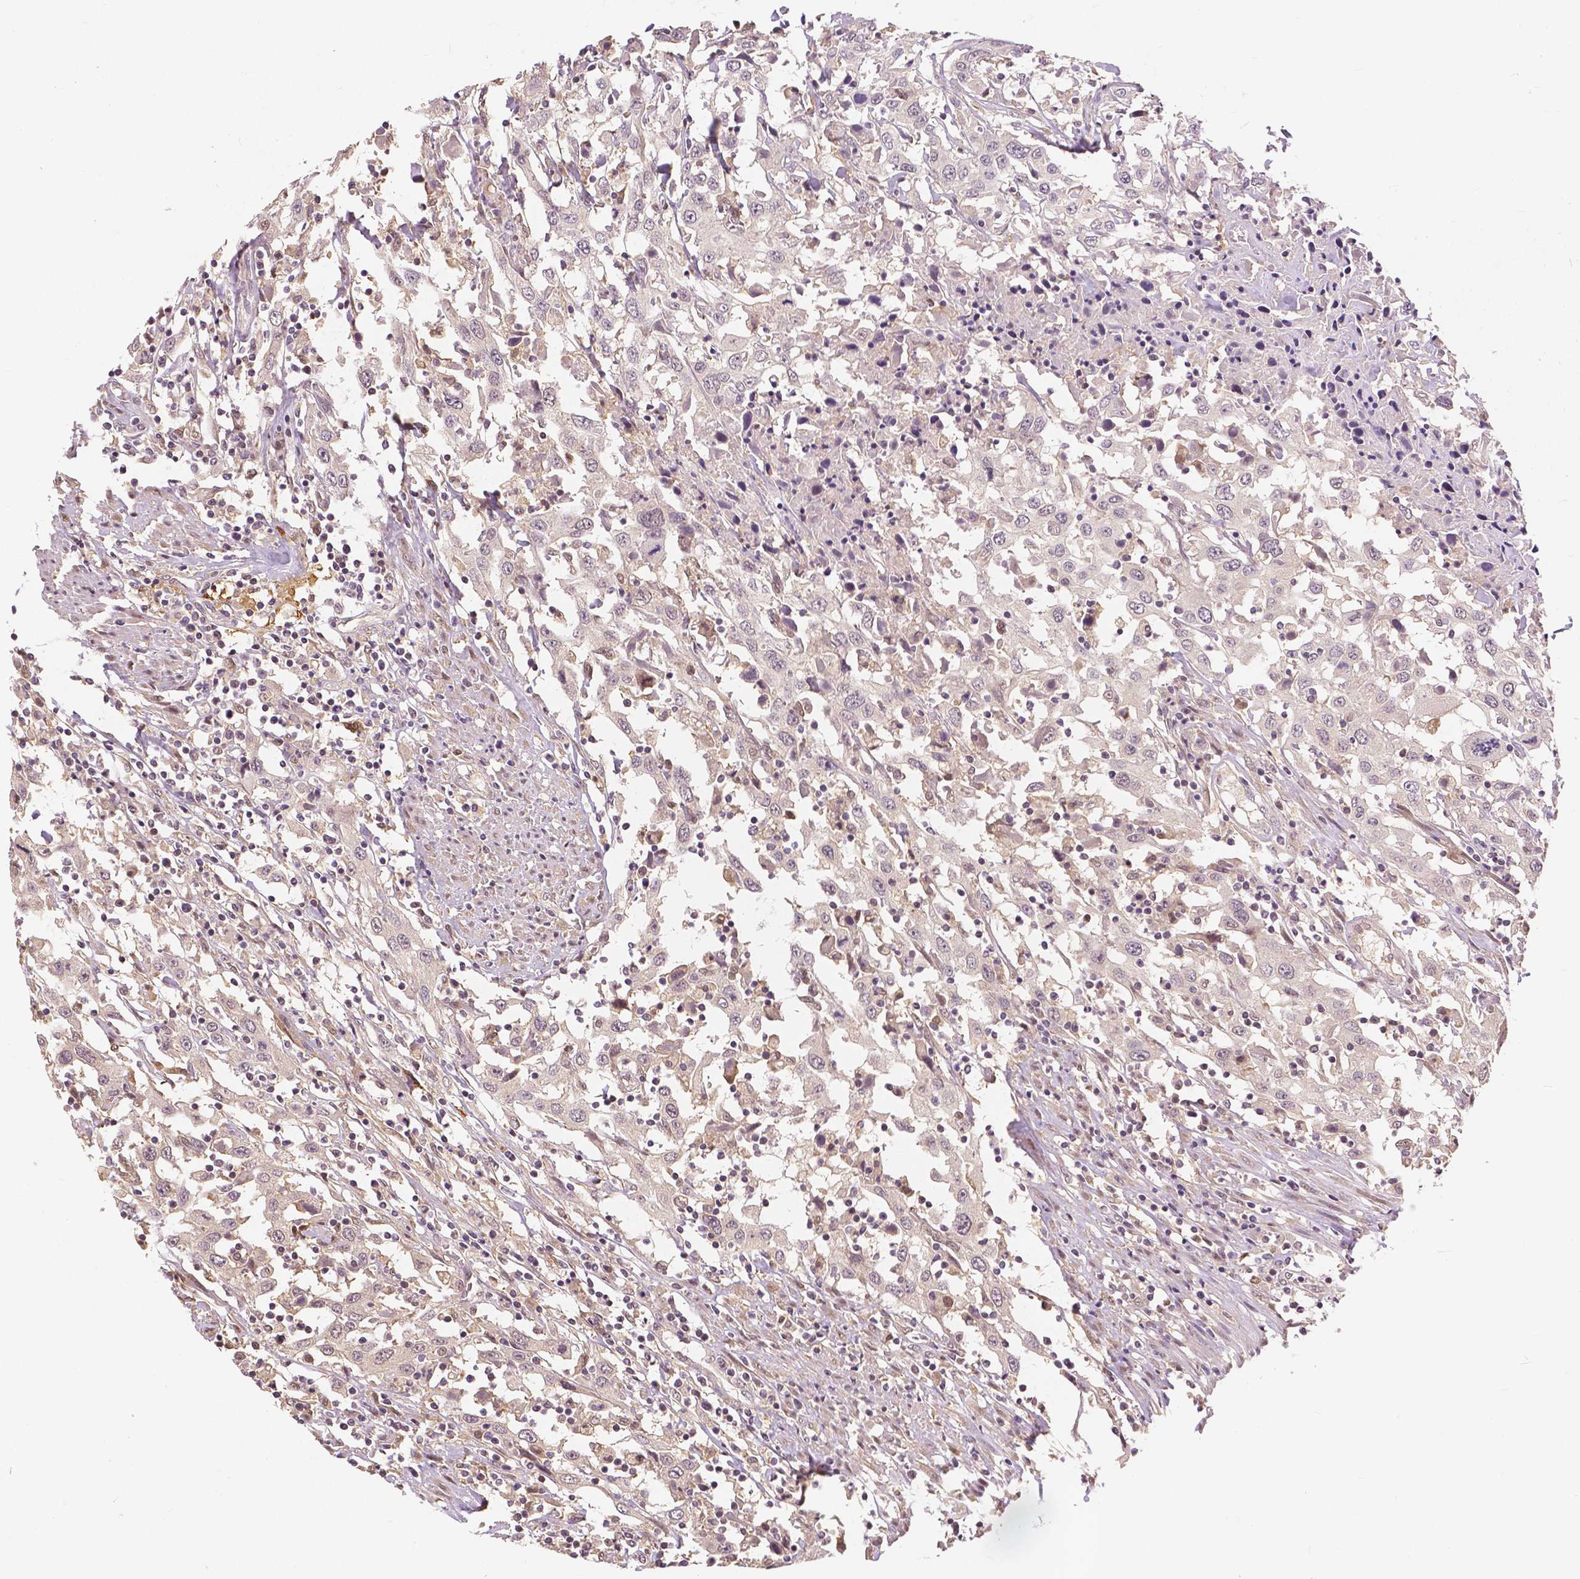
{"staining": {"intensity": "negative", "quantity": "none", "location": "none"}, "tissue": "urothelial cancer", "cell_type": "Tumor cells", "image_type": "cancer", "snomed": [{"axis": "morphology", "description": "Urothelial carcinoma, High grade"}, {"axis": "topography", "description": "Urinary bladder"}], "caption": "Image shows no protein expression in tumor cells of urothelial cancer tissue.", "gene": "MAP1LC3B", "patient": {"sex": "male", "age": 61}}